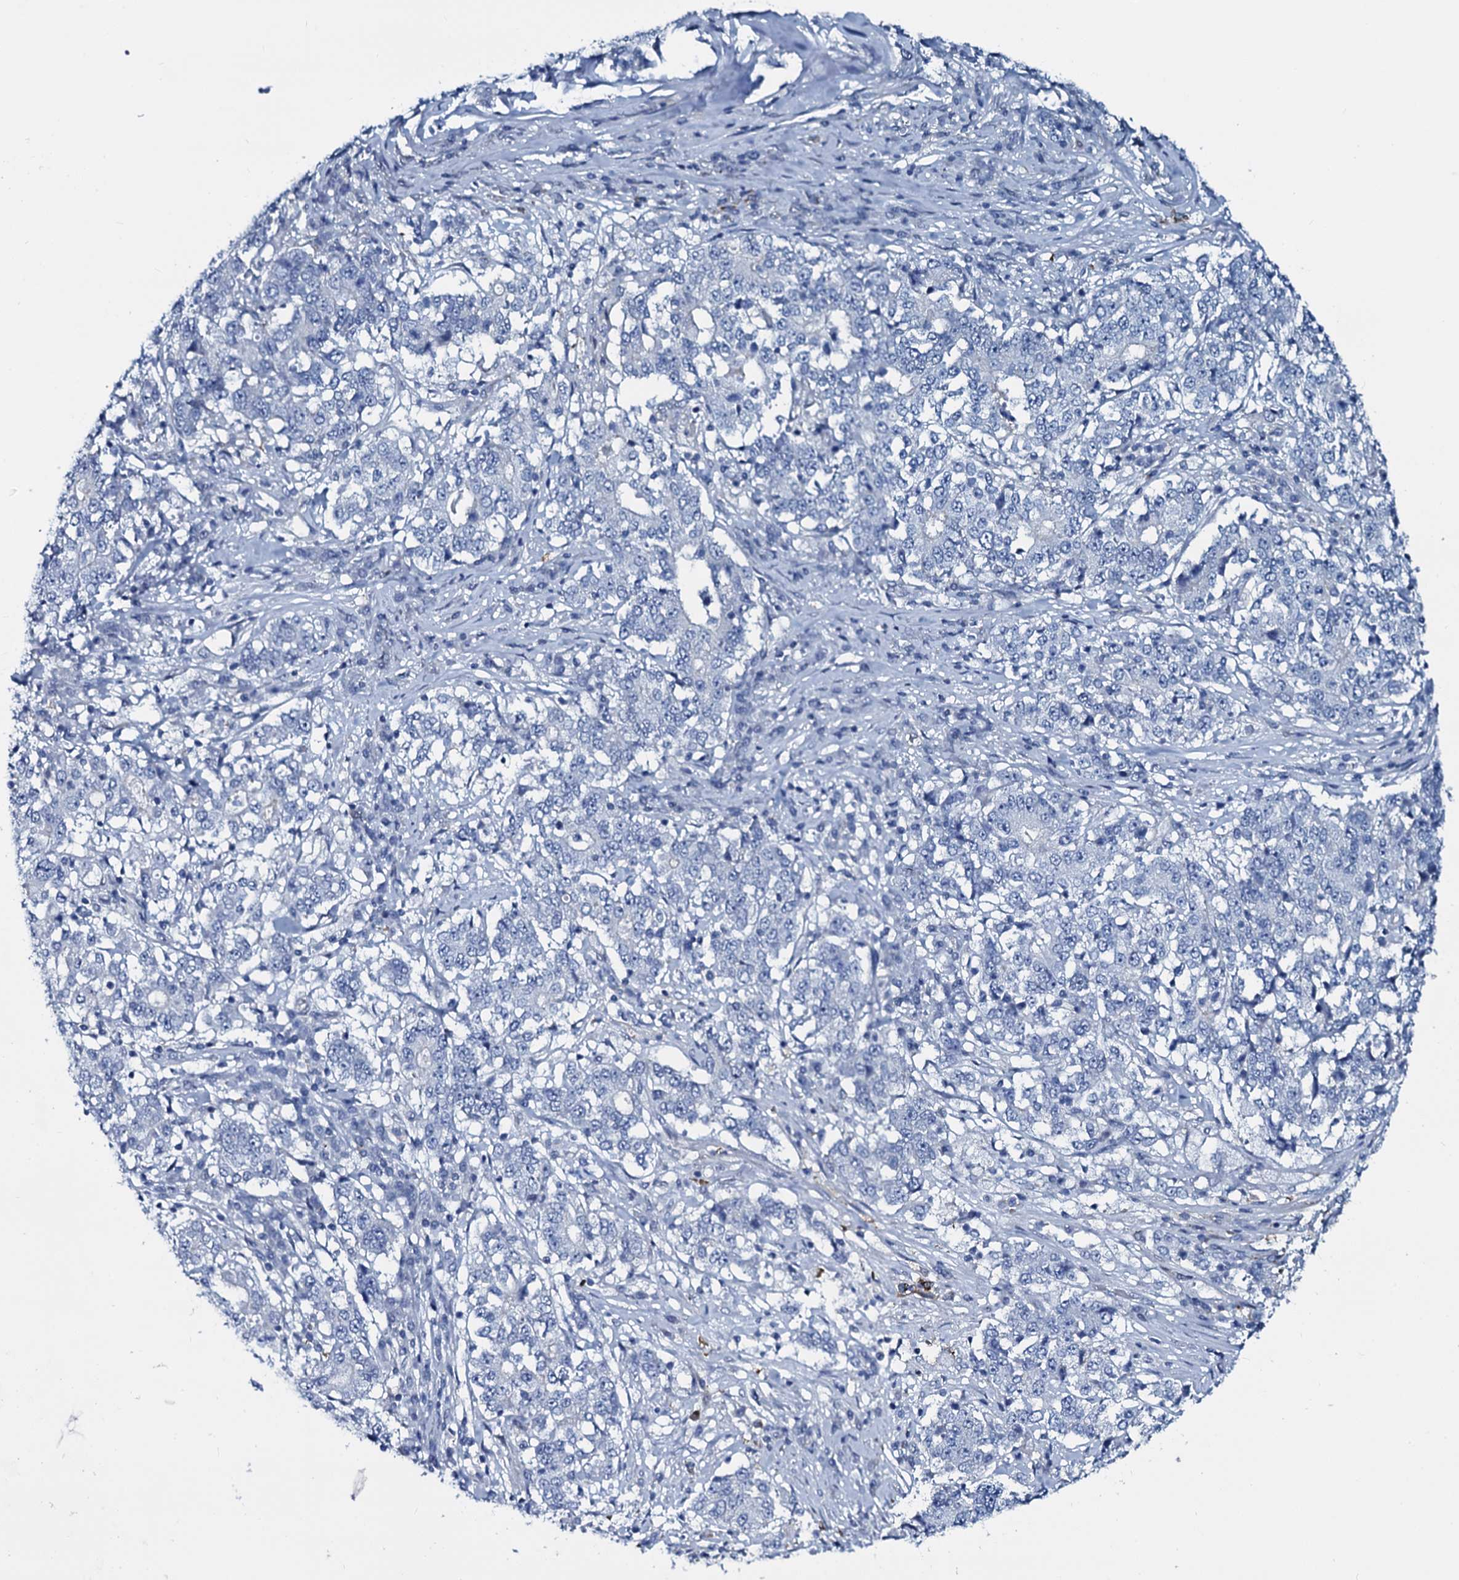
{"staining": {"intensity": "negative", "quantity": "none", "location": "none"}, "tissue": "stomach cancer", "cell_type": "Tumor cells", "image_type": "cancer", "snomed": [{"axis": "morphology", "description": "Adenocarcinoma, NOS"}, {"axis": "topography", "description": "Stomach"}], "caption": "DAB (3,3'-diaminobenzidine) immunohistochemical staining of adenocarcinoma (stomach) reveals no significant expression in tumor cells.", "gene": "SLC4A7", "patient": {"sex": "male", "age": 59}}